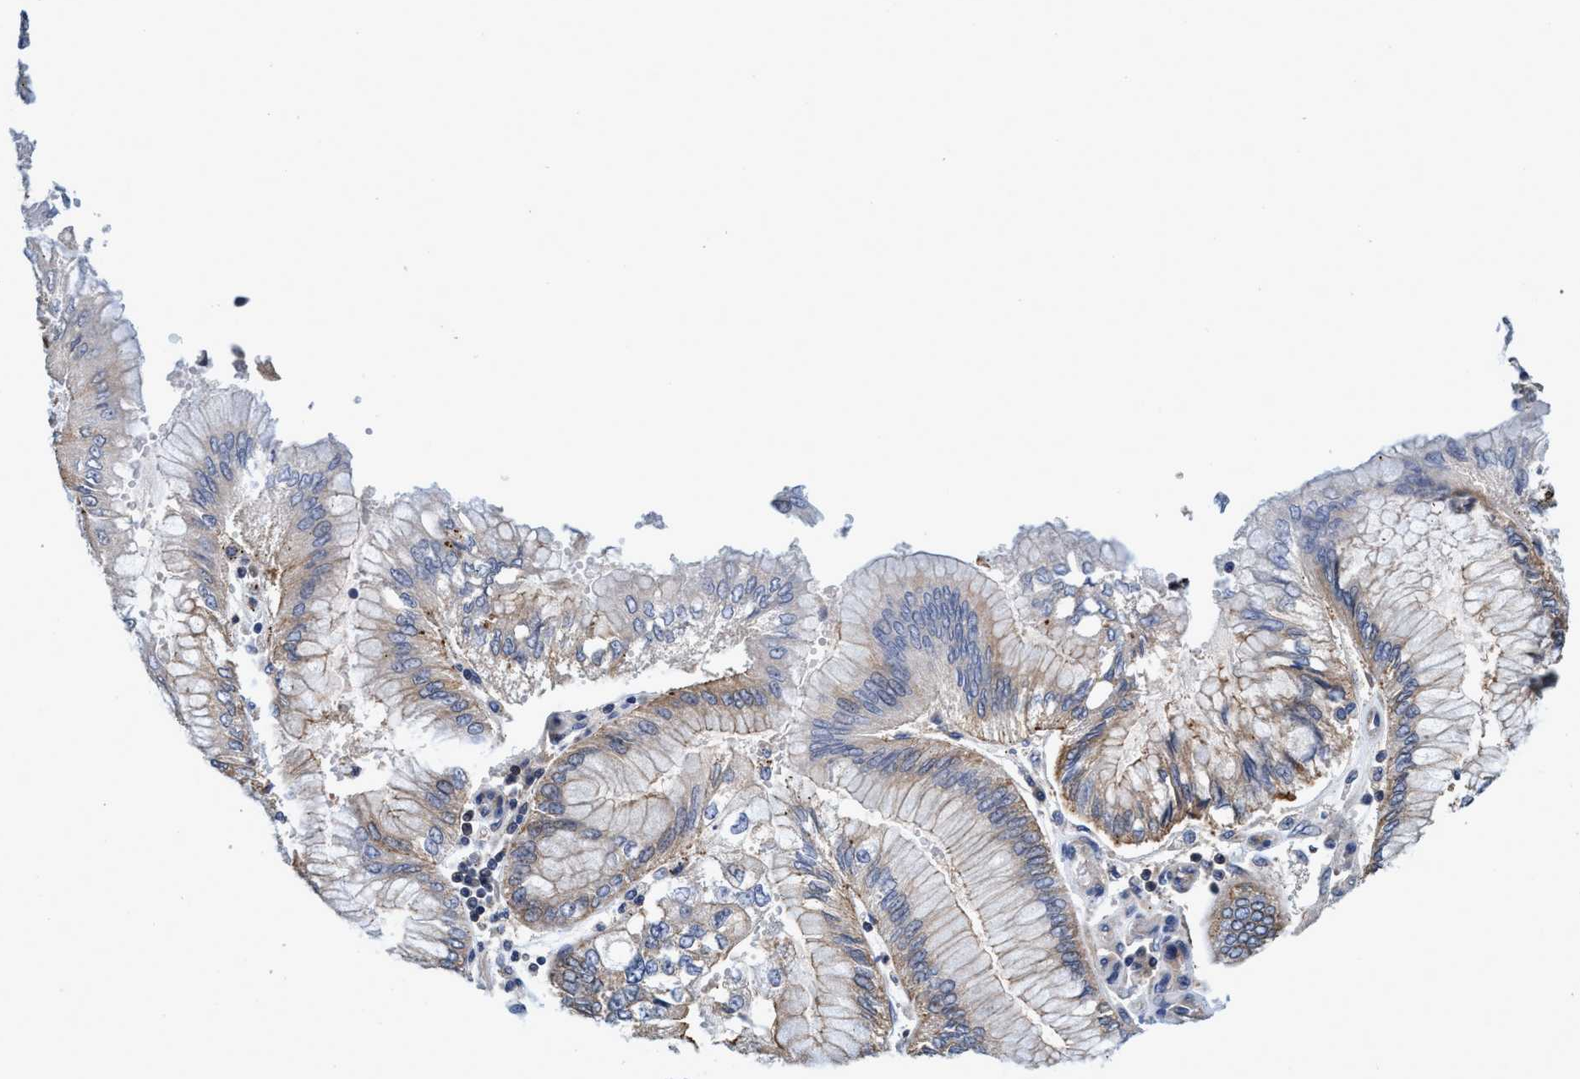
{"staining": {"intensity": "weak", "quantity": ">75%", "location": "cytoplasmic/membranous"}, "tissue": "stomach cancer", "cell_type": "Tumor cells", "image_type": "cancer", "snomed": [{"axis": "morphology", "description": "Adenocarcinoma, NOS"}, {"axis": "topography", "description": "Stomach"}], "caption": "Human stomach adenocarcinoma stained for a protein (brown) displays weak cytoplasmic/membranous positive positivity in approximately >75% of tumor cells.", "gene": "CALCOCO2", "patient": {"sex": "male", "age": 76}}